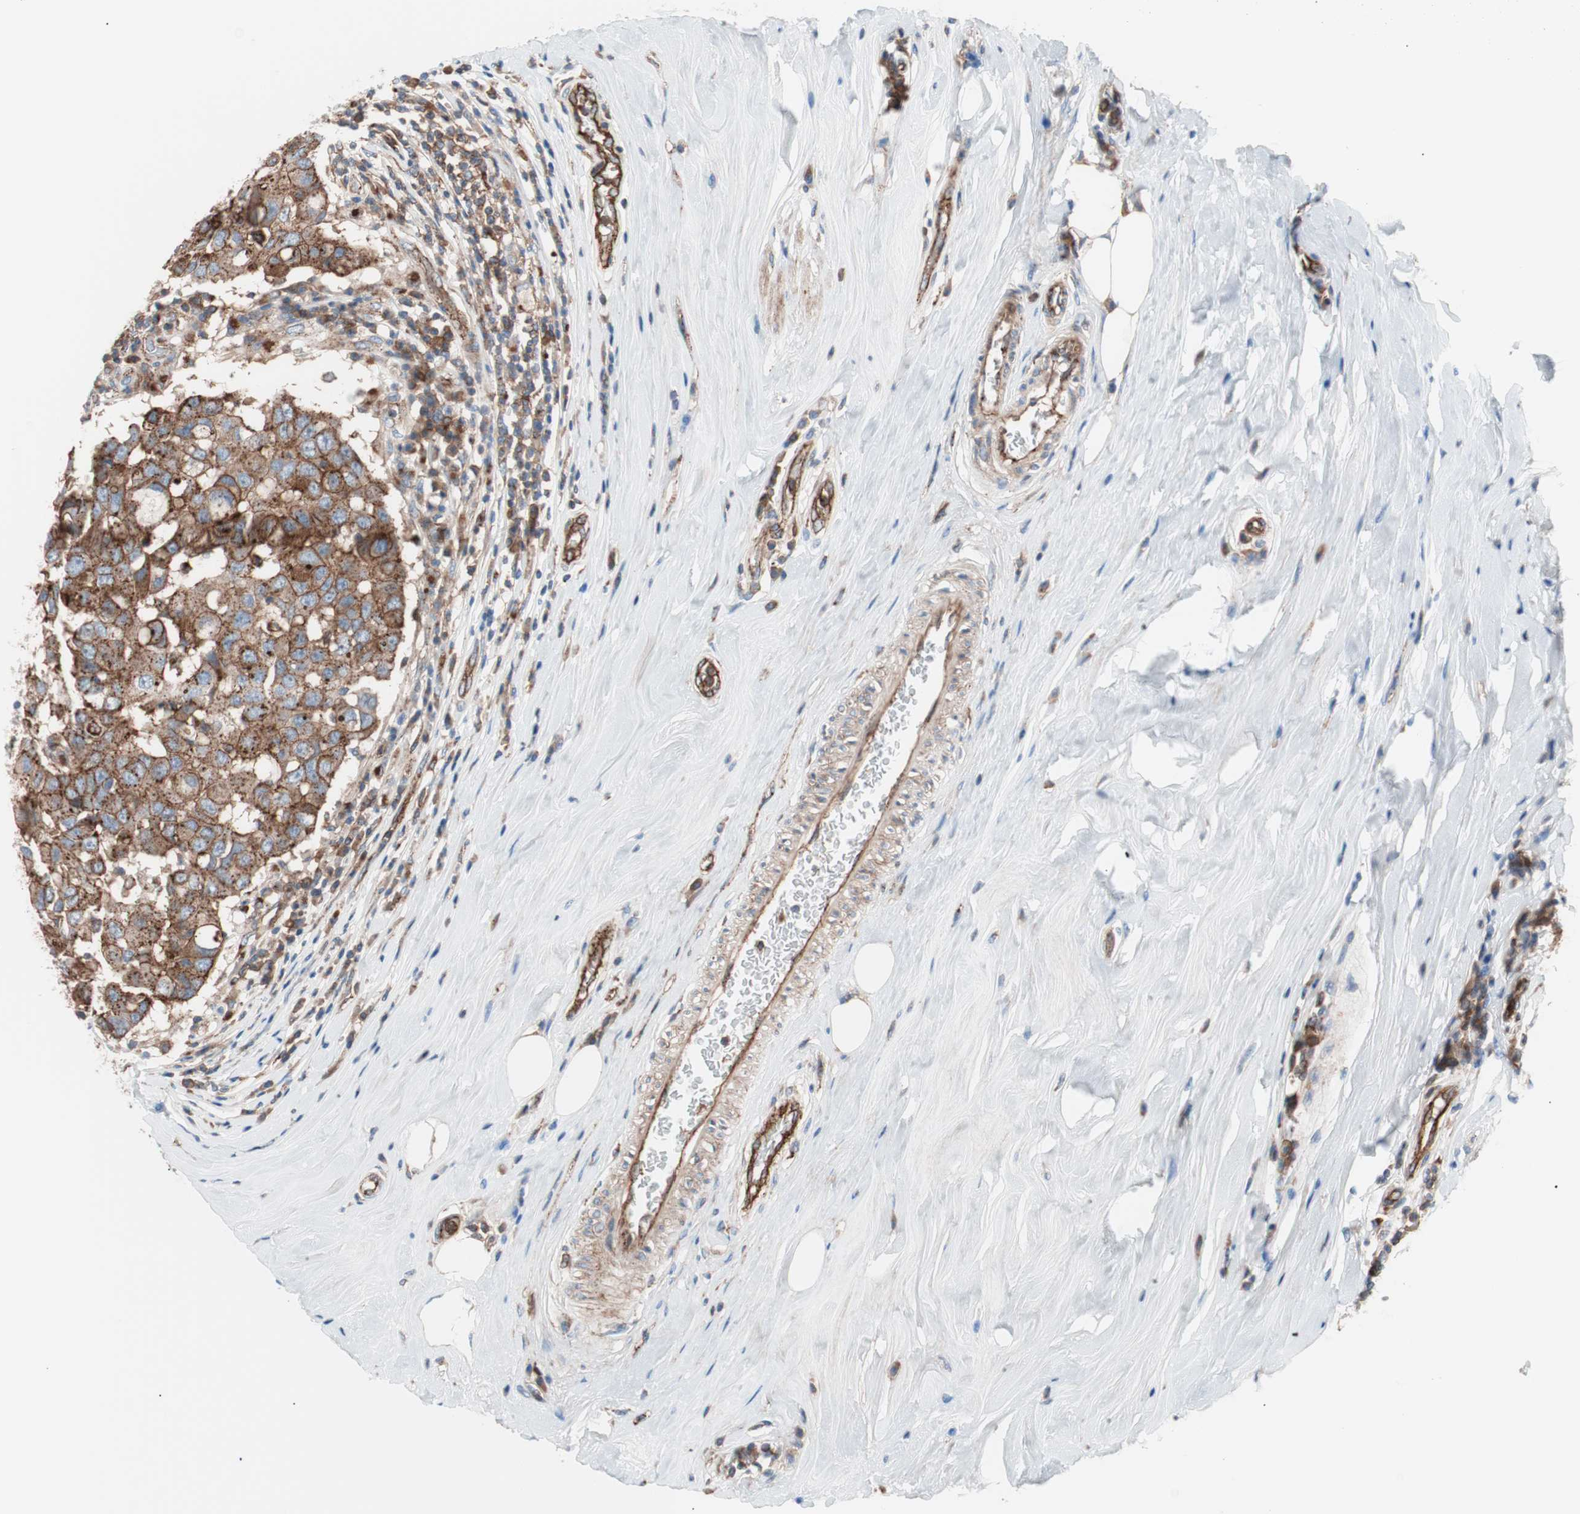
{"staining": {"intensity": "moderate", "quantity": ">75%", "location": "cytoplasmic/membranous"}, "tissue": "breast cancer", "cell_type": "Tumor cells", "image_type": "cancer", "snomed": [{"axis": "morphology", "description": "Duct carcinoma"}, {"axis": "topography", "description": "Breast"}], "caption": "IHC image of neoplastic tissue: breast cancer stained using immunohistochemistry reveals medium levels of moderate protein expression localized specifically in the cytoplasmic/membranous of tumor cells, appearing as a cytoplasmic/membranous brown color.", "gene": "FLOT2", "patient": {"sex": "female", "age": 27}}